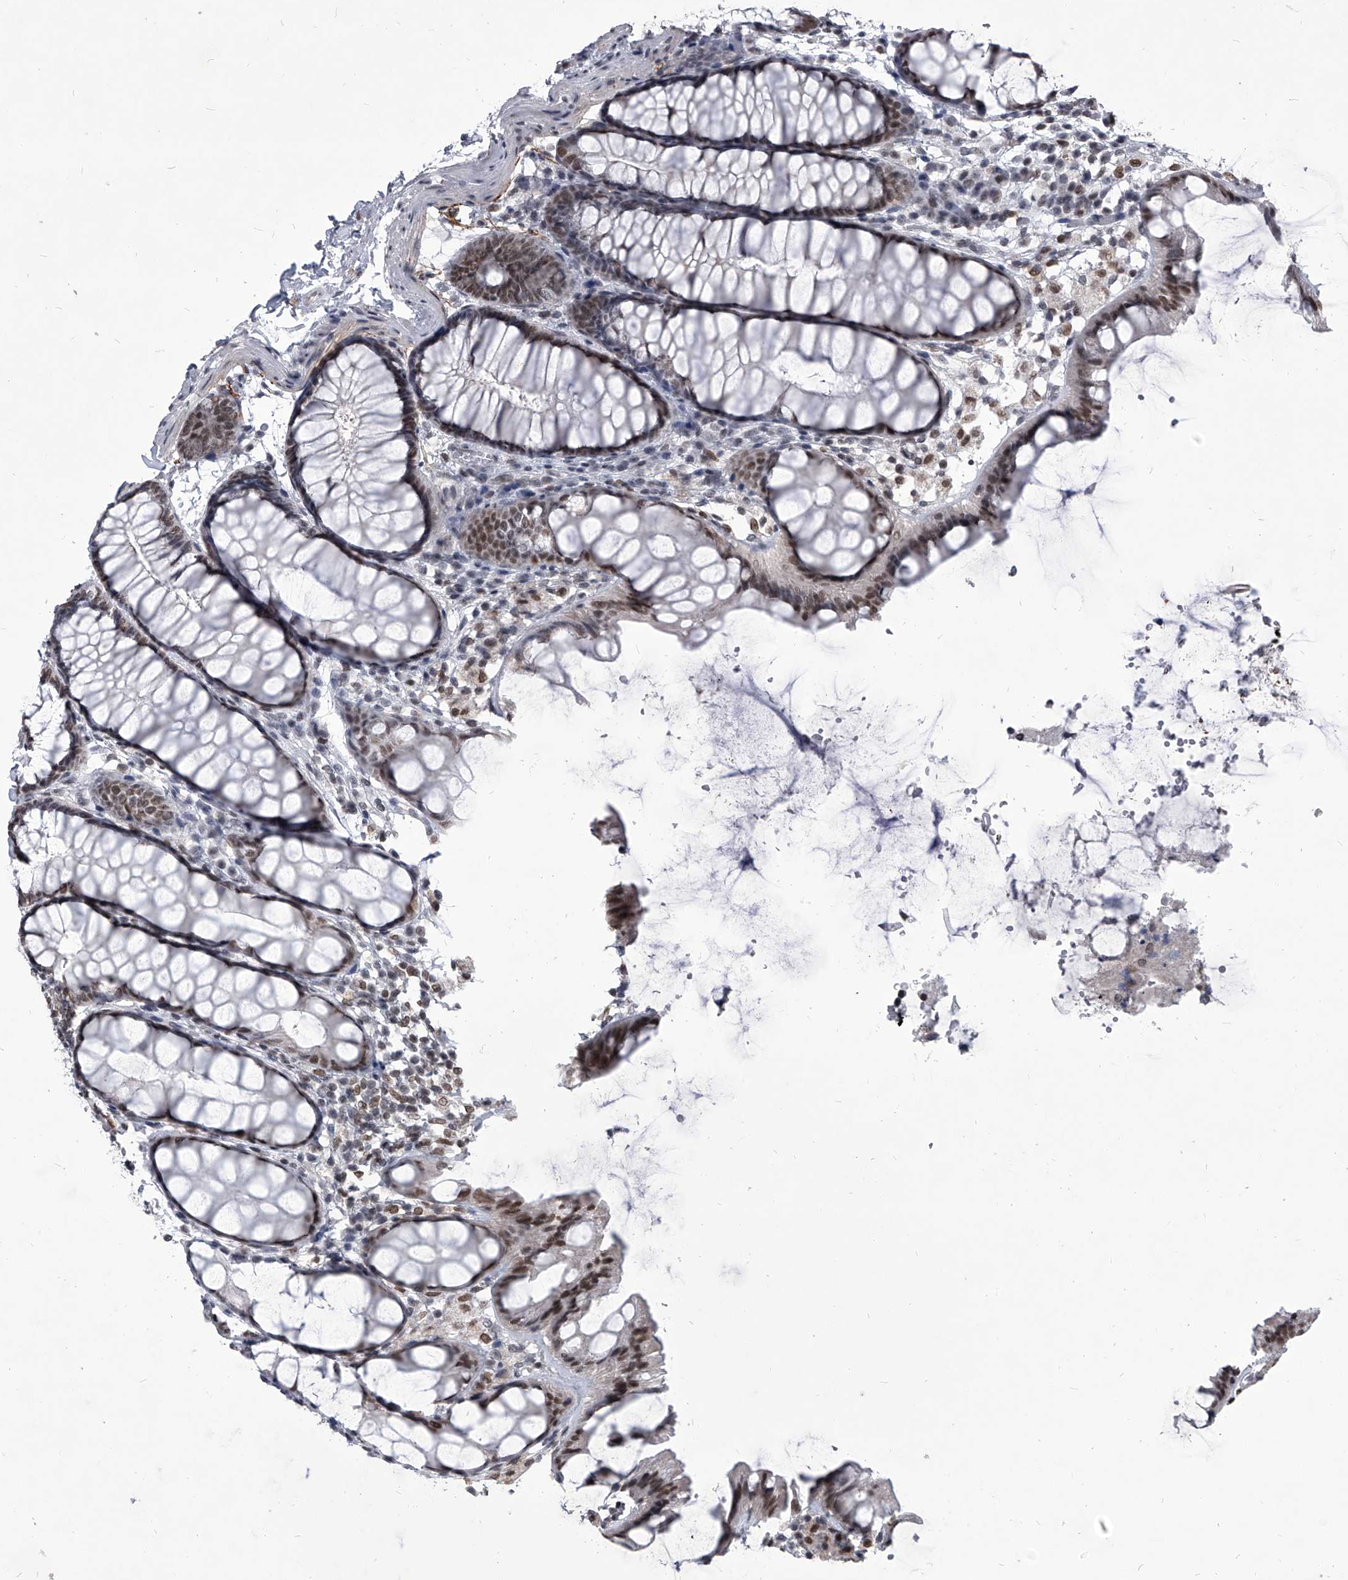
{"staining": {"intensity": "moderate", "quantity": ">75%", "location": "nuclear"}, "tissue": "colon", "cell_type": "Endothelial cells", "image_type": "normal", "snomed": [{"axis": "morphology", "description": "Normal tissue, NOS"}, {"axis": "topography", "description": "Colon"}], "caption": "Immunohistochemical staining of benign colon demonstrates moderate nuclear protein expression in approximately >75% of endothelial cells.", "gene": "PPIL4", "patient": {"sex": "male", "age": 47}}